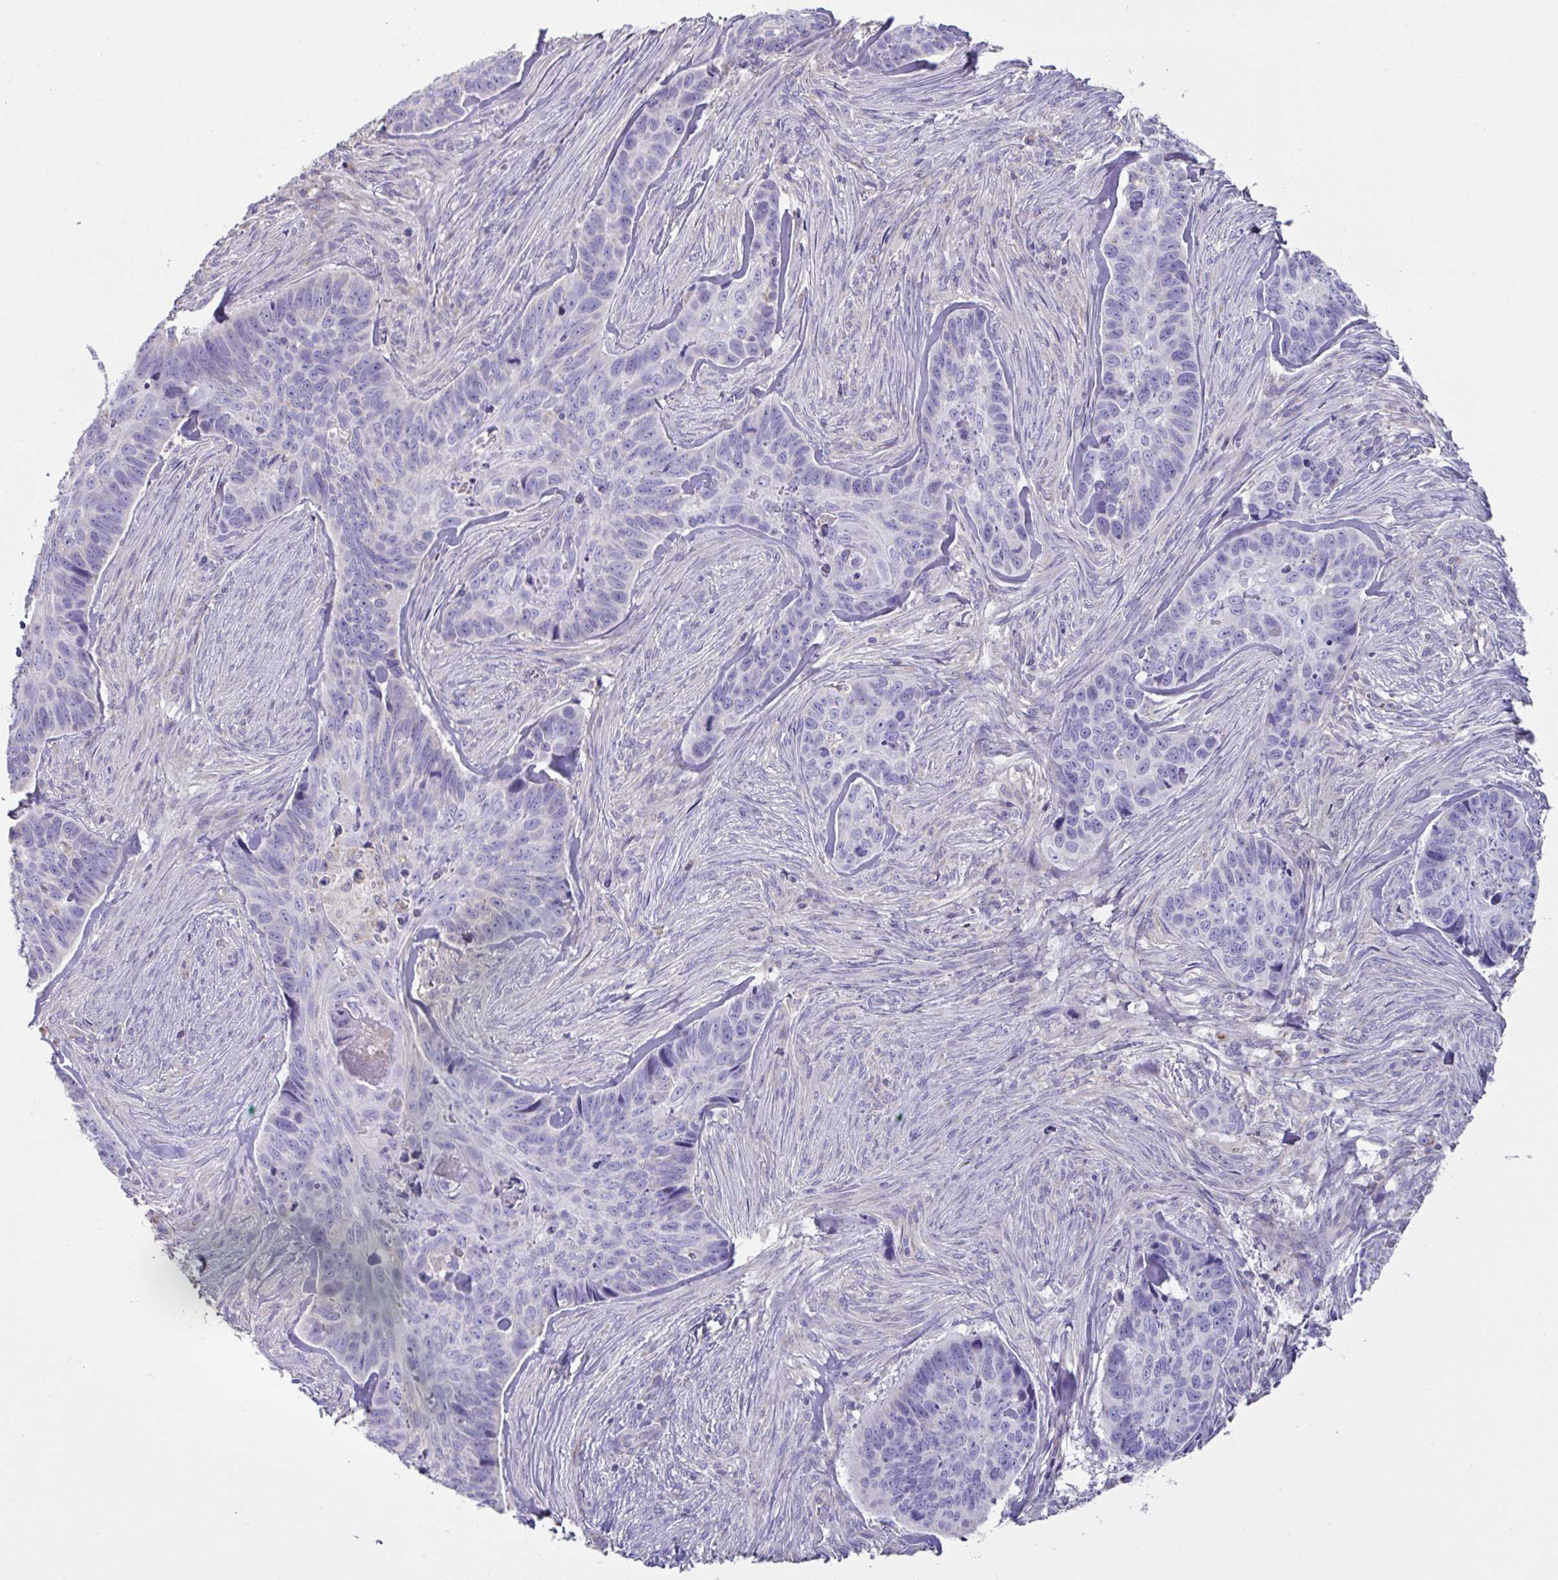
{"staining": {"intensity": "negative", "quantity": "none", "location": "none"}, "tissue": "skin cancer", "cell_type": "Tumor cells", "image_type": "cancer", "snomed": [{"axis": "morphology", "description": "Basal cell carcinoma"}, {"axis": "topography", "description": "Skin"}], "caption": "This micrograph is of skin cancer stained with immunohistochemistry to label a protein in brown with the nuclei are counter-stained blue. There is no expression in tumor cells.", "gene": "DOK7", "patient": {"sex": "female", "age": 82}}